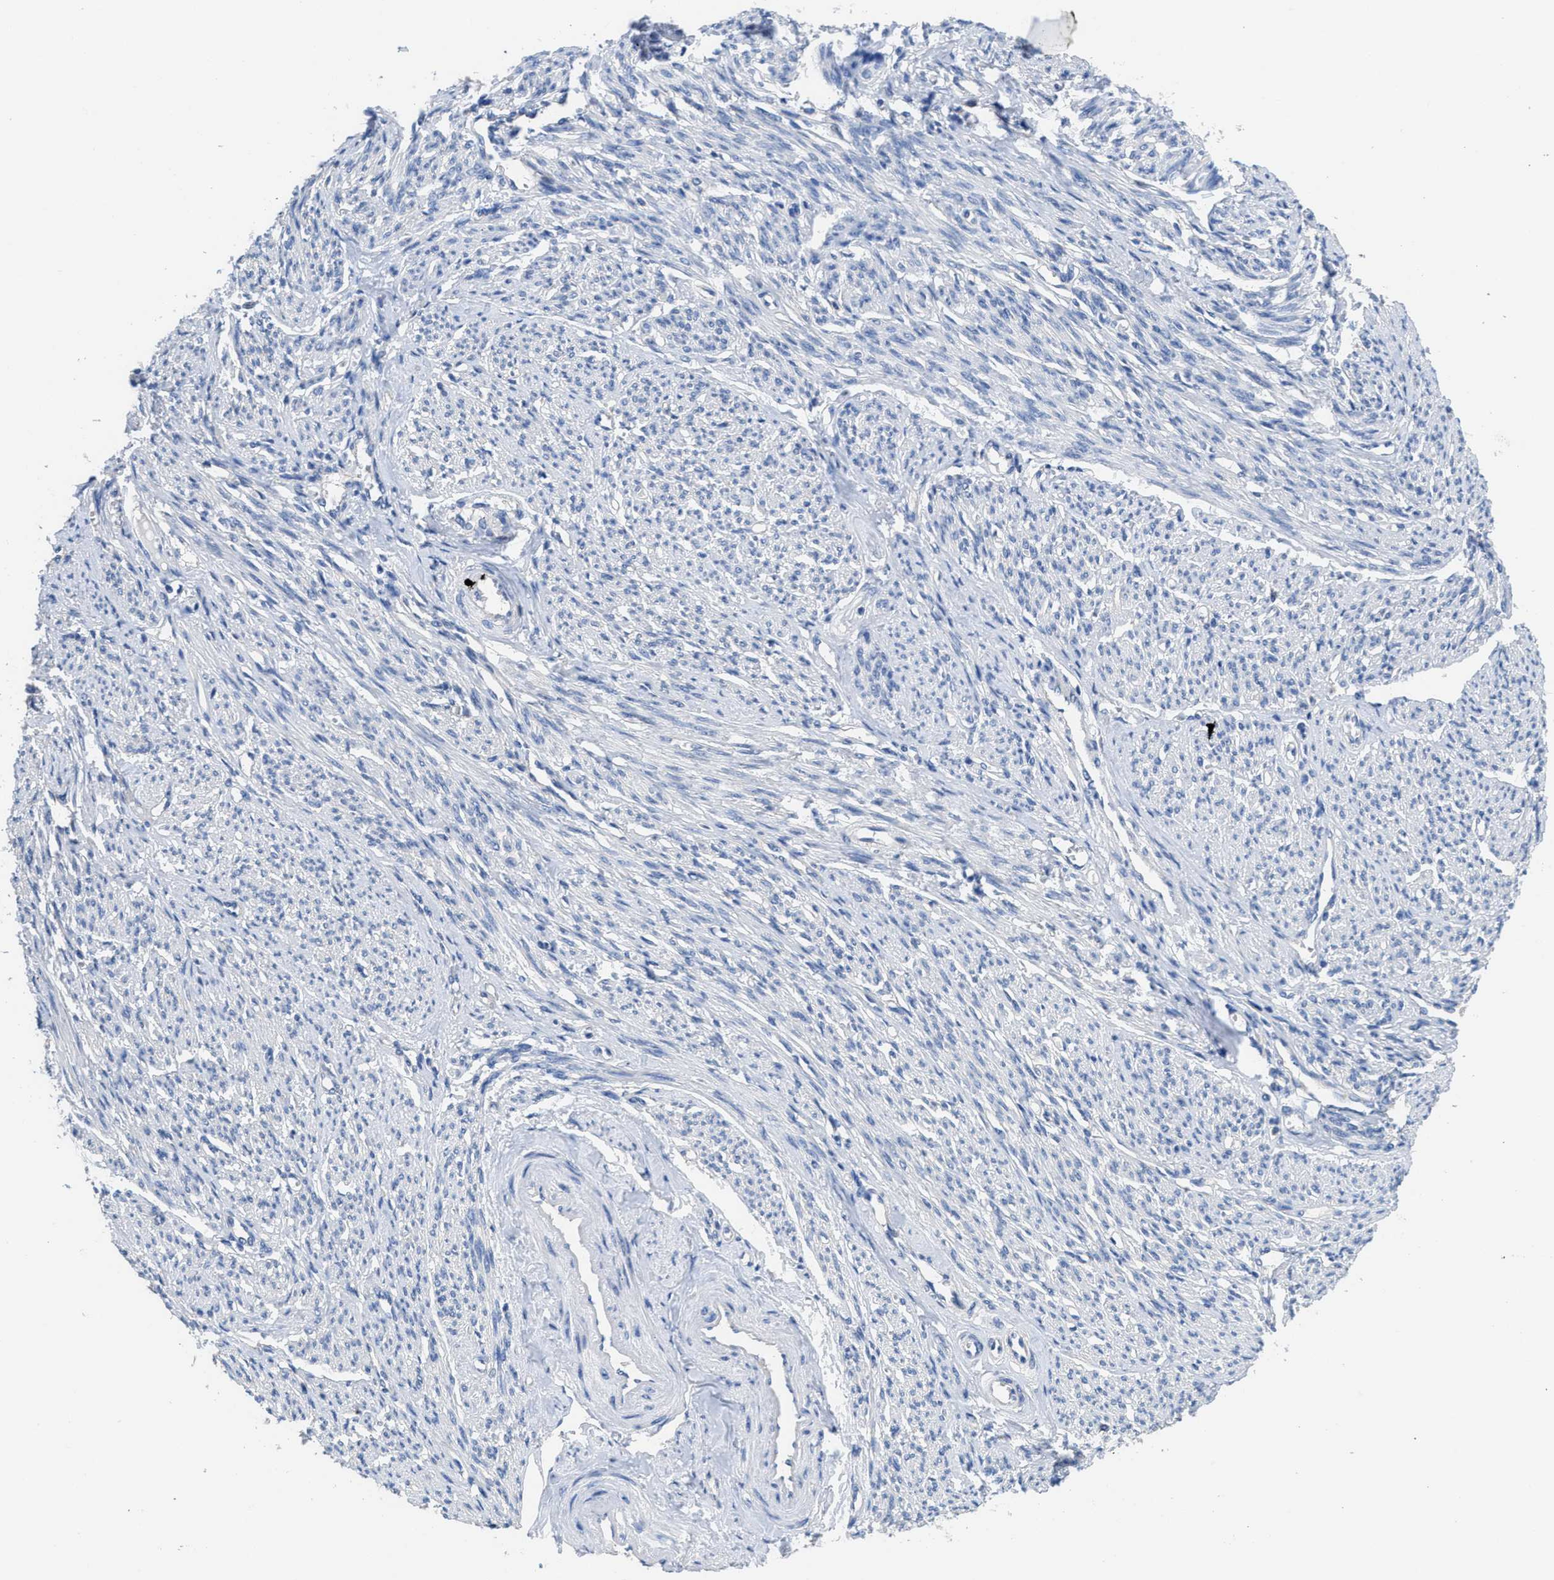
{"staining": {"intensity": "negative", "quantity": "none", "location": "none"}, "tissue": "smooth muscle", "cell_type": "Smooth muscle cells", "image_type": "normal", "snomed": [{"axis": "morphology", "description": "Normal tissue, NOS"}, {"axis": "topography", "description": "Smooth muscle"}], "caption": "Immunohistochemistry (IHC) of normal human smooth muscle reveals no expression in smooth muscle cells.", "gene": "CA9", "patient": {"sex": "female", "age": 65}}